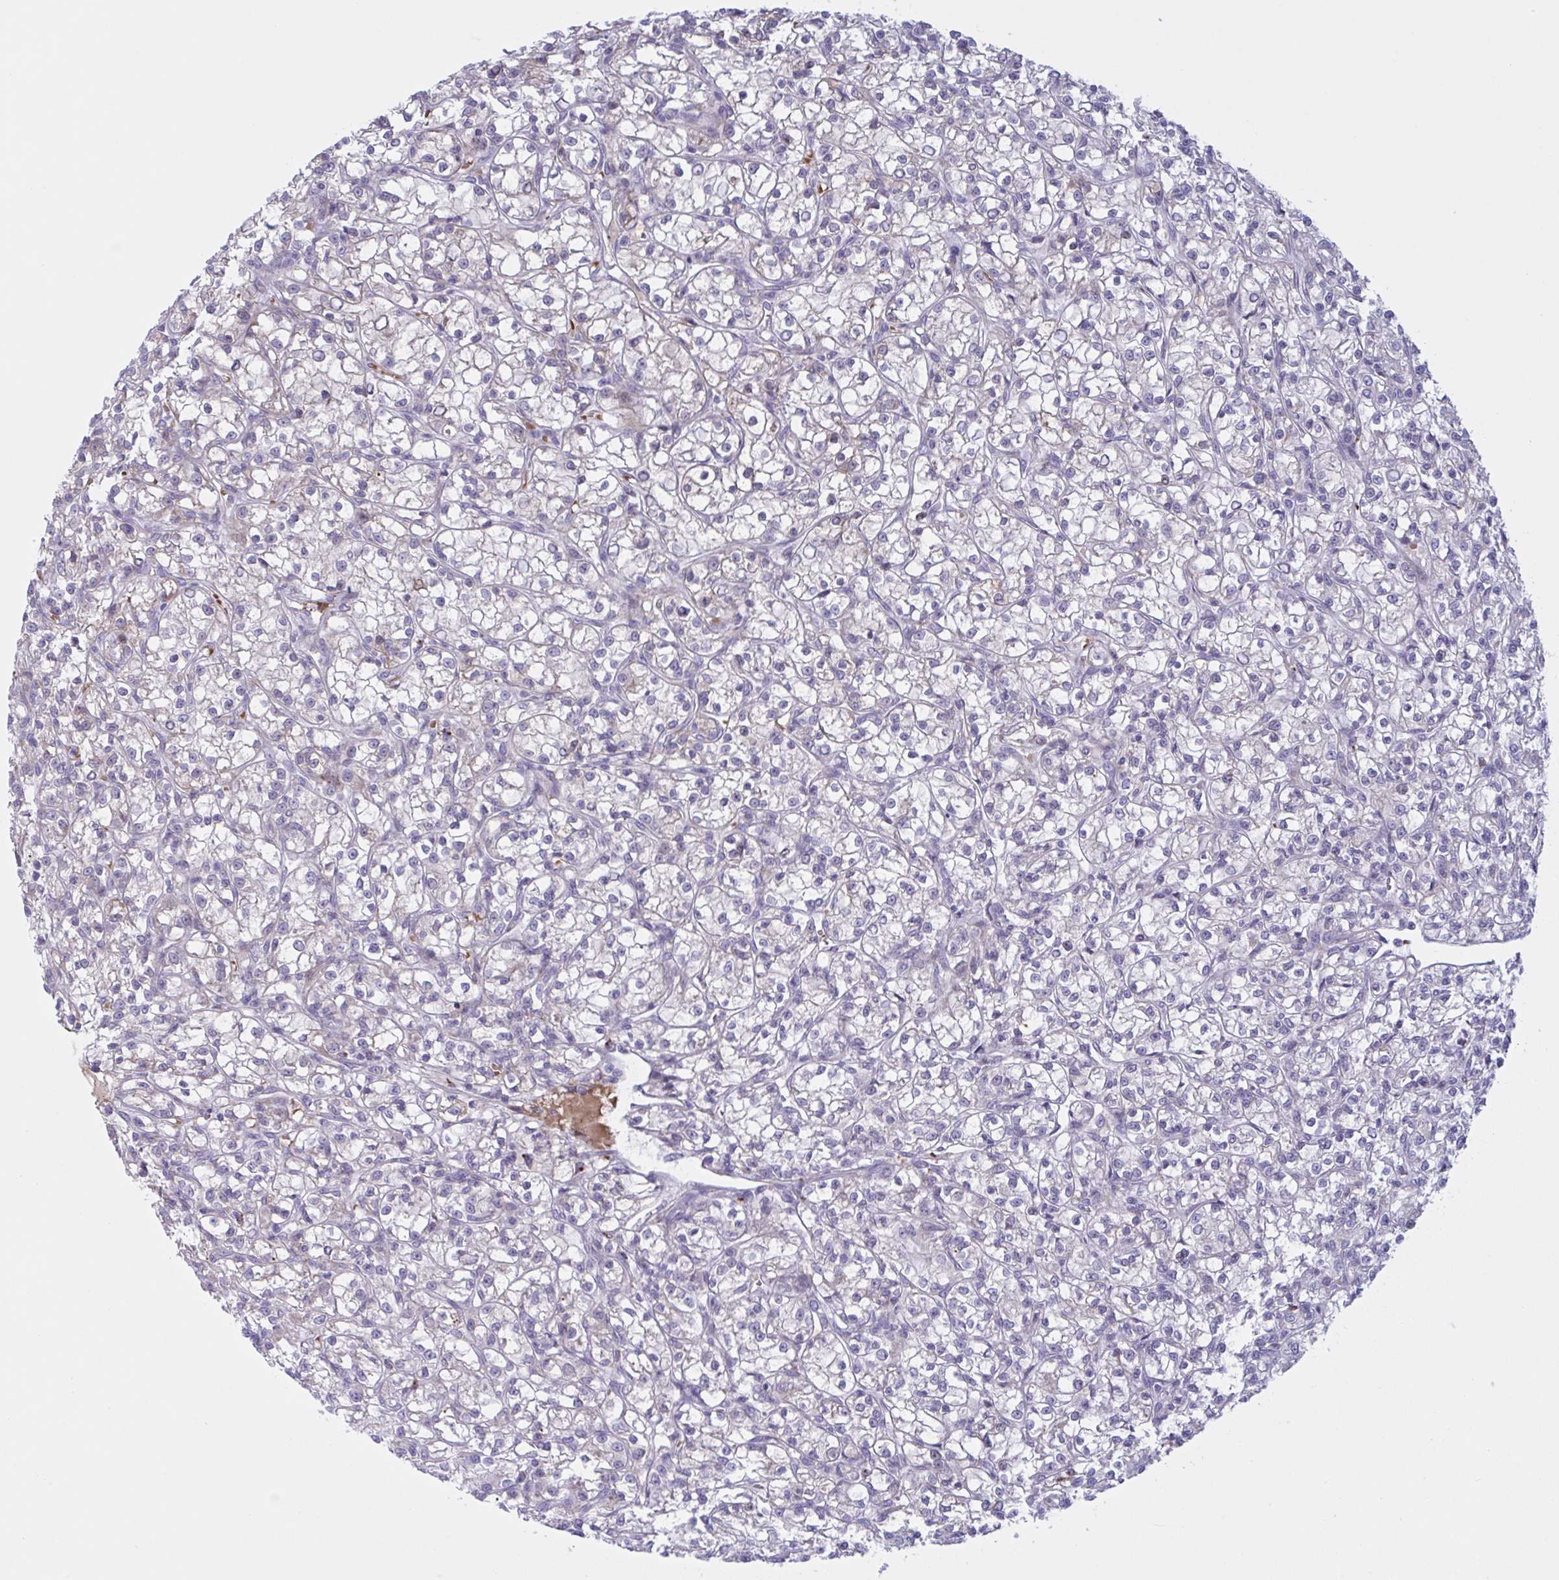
{"staining": {"intensity": "negative", "quantity": "none", "location": "none"}, "tissue": "renal cancer", "cell_type": "Tumor cells", "image_type": "cancer", "snomed": [{"axis": "morphology", "description": "Adenocarcinoma, NOS"}, {"axis": "topography", "description": "Kidney"}], "caption": "Tumor cells show no significant protein positivity in renal cancer.", "gene": "VWC2", "patient": {"sex": "female", "age": 59}}